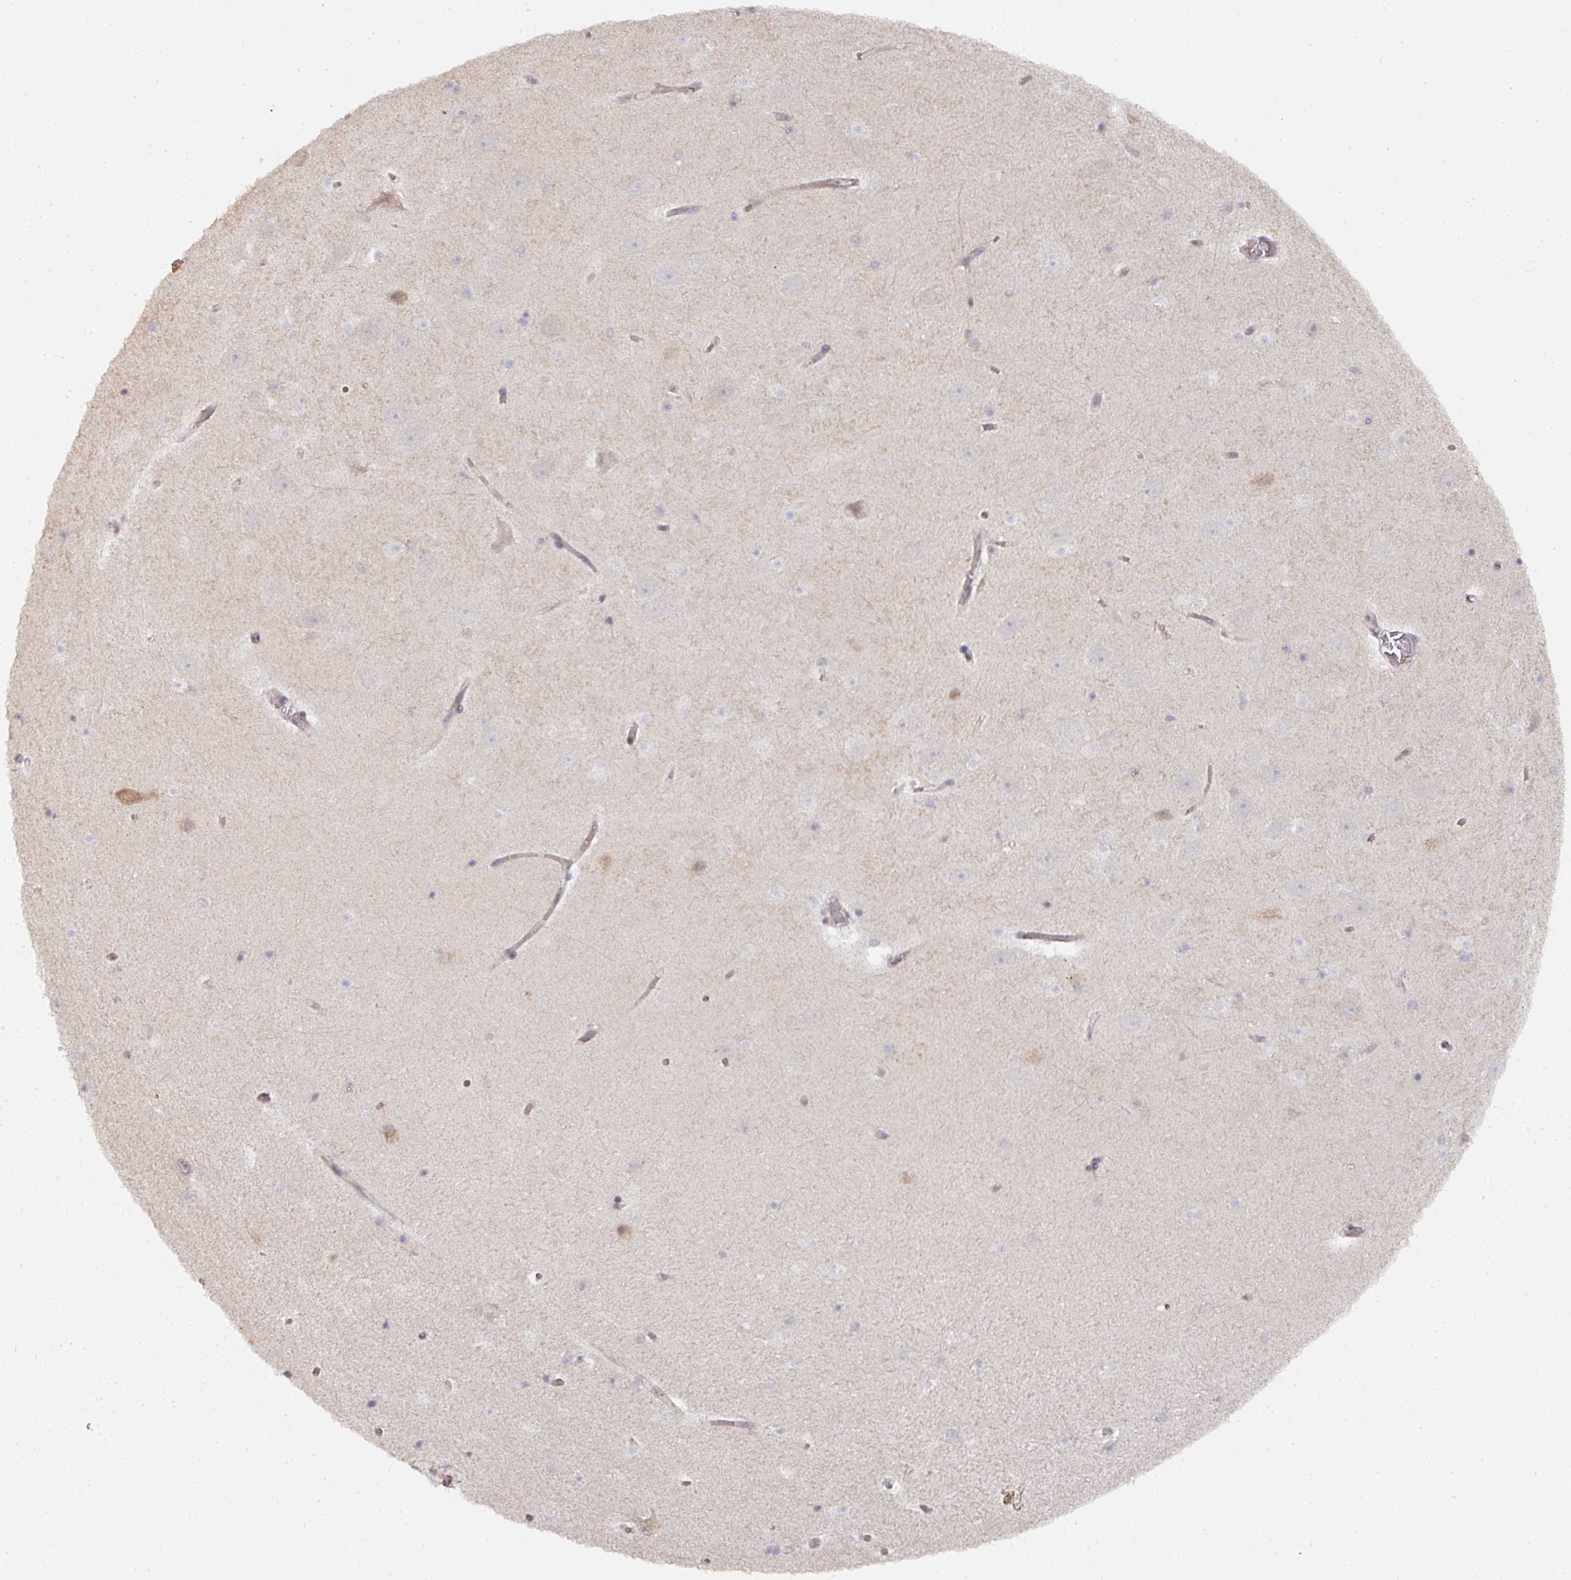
{"staining": {"intensity": "negative", "quantity": "none", "location": "none"}, "tissue": "hippocampus", "cell_type": "Glial cells", "image_type": "normal", "snomed": [{"axis": "morphology", "description": "Normal tissue, NOS"}, {"axis": "topography", "description": "Hippocampus"}], "caption": "High power microscopy micrograph of an immunohistochemistry histopathology image of unremarkable hippocampus, revealing no significant staining in glial cells. (Brightfield microscopy of DAB (3,3'-diaminobenzidine) immunohistochemistry (IHC) at high magnification).", "gene": "C18orf25", "patient": {"sex": "male", "age": 37}}